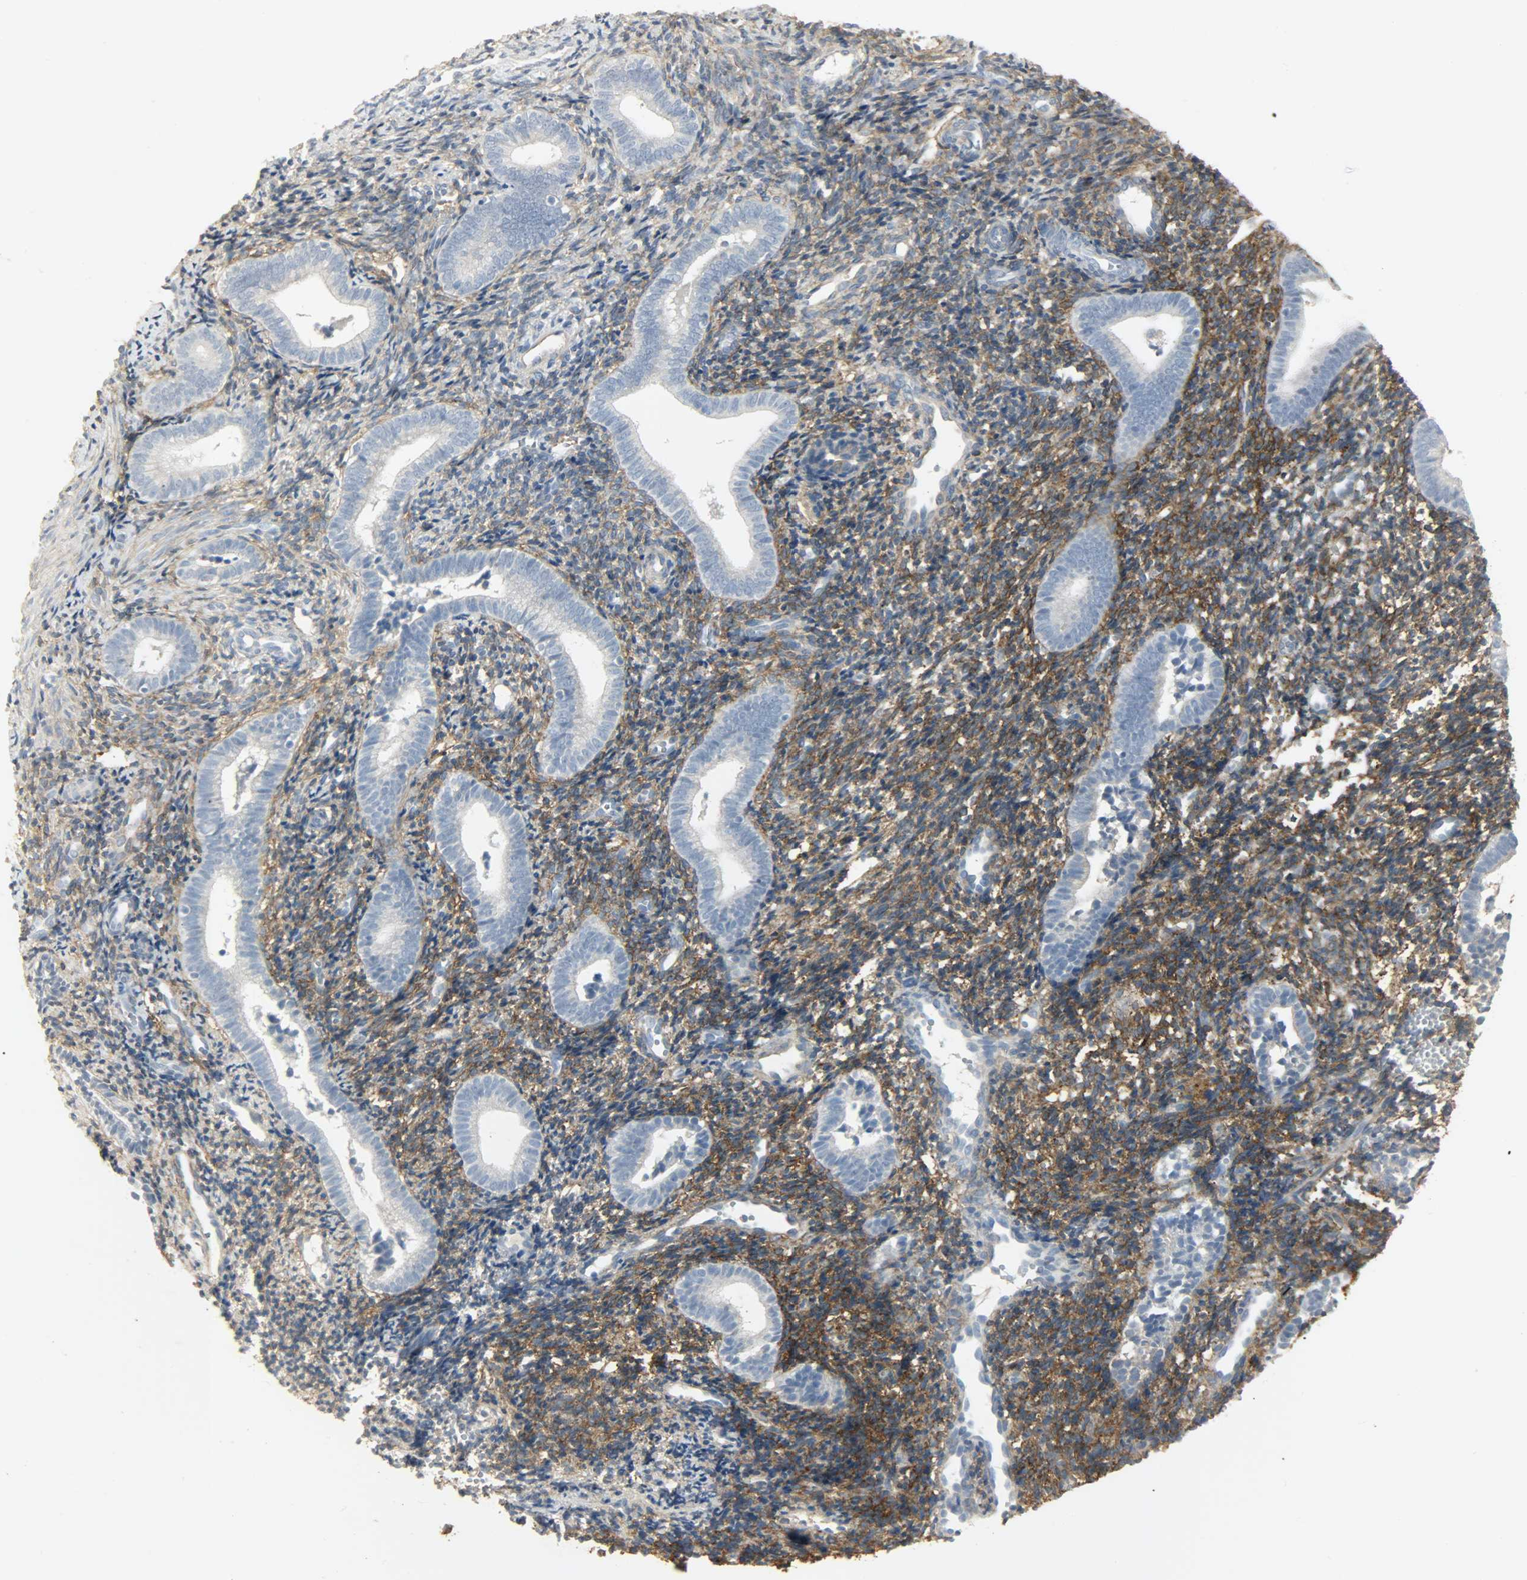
{"staining": {"intensity": "moderate", "quantity": ">75%", "location": "cytoplasmic/membranous"}, "tissue": "endometrium", "cell_type": "Cells in endometrial stroma", "image_type": "normal", "snomed": [{"axis": "morphology", "description": "Normal tissue, NOS"}, {"axis": "topography", "description": "Uterus"}, {"axis": "topography", "description": "Endometrium"}], "caption": "High-power microscopy captured an immunohistochemistry image of benign endometrium, revealing moderate cytoplasmic/membranous staining in about >75% of cells in endometrial stroma.", "gene": "ENPEP", "patient": {"sex": "female", "age": 33}}